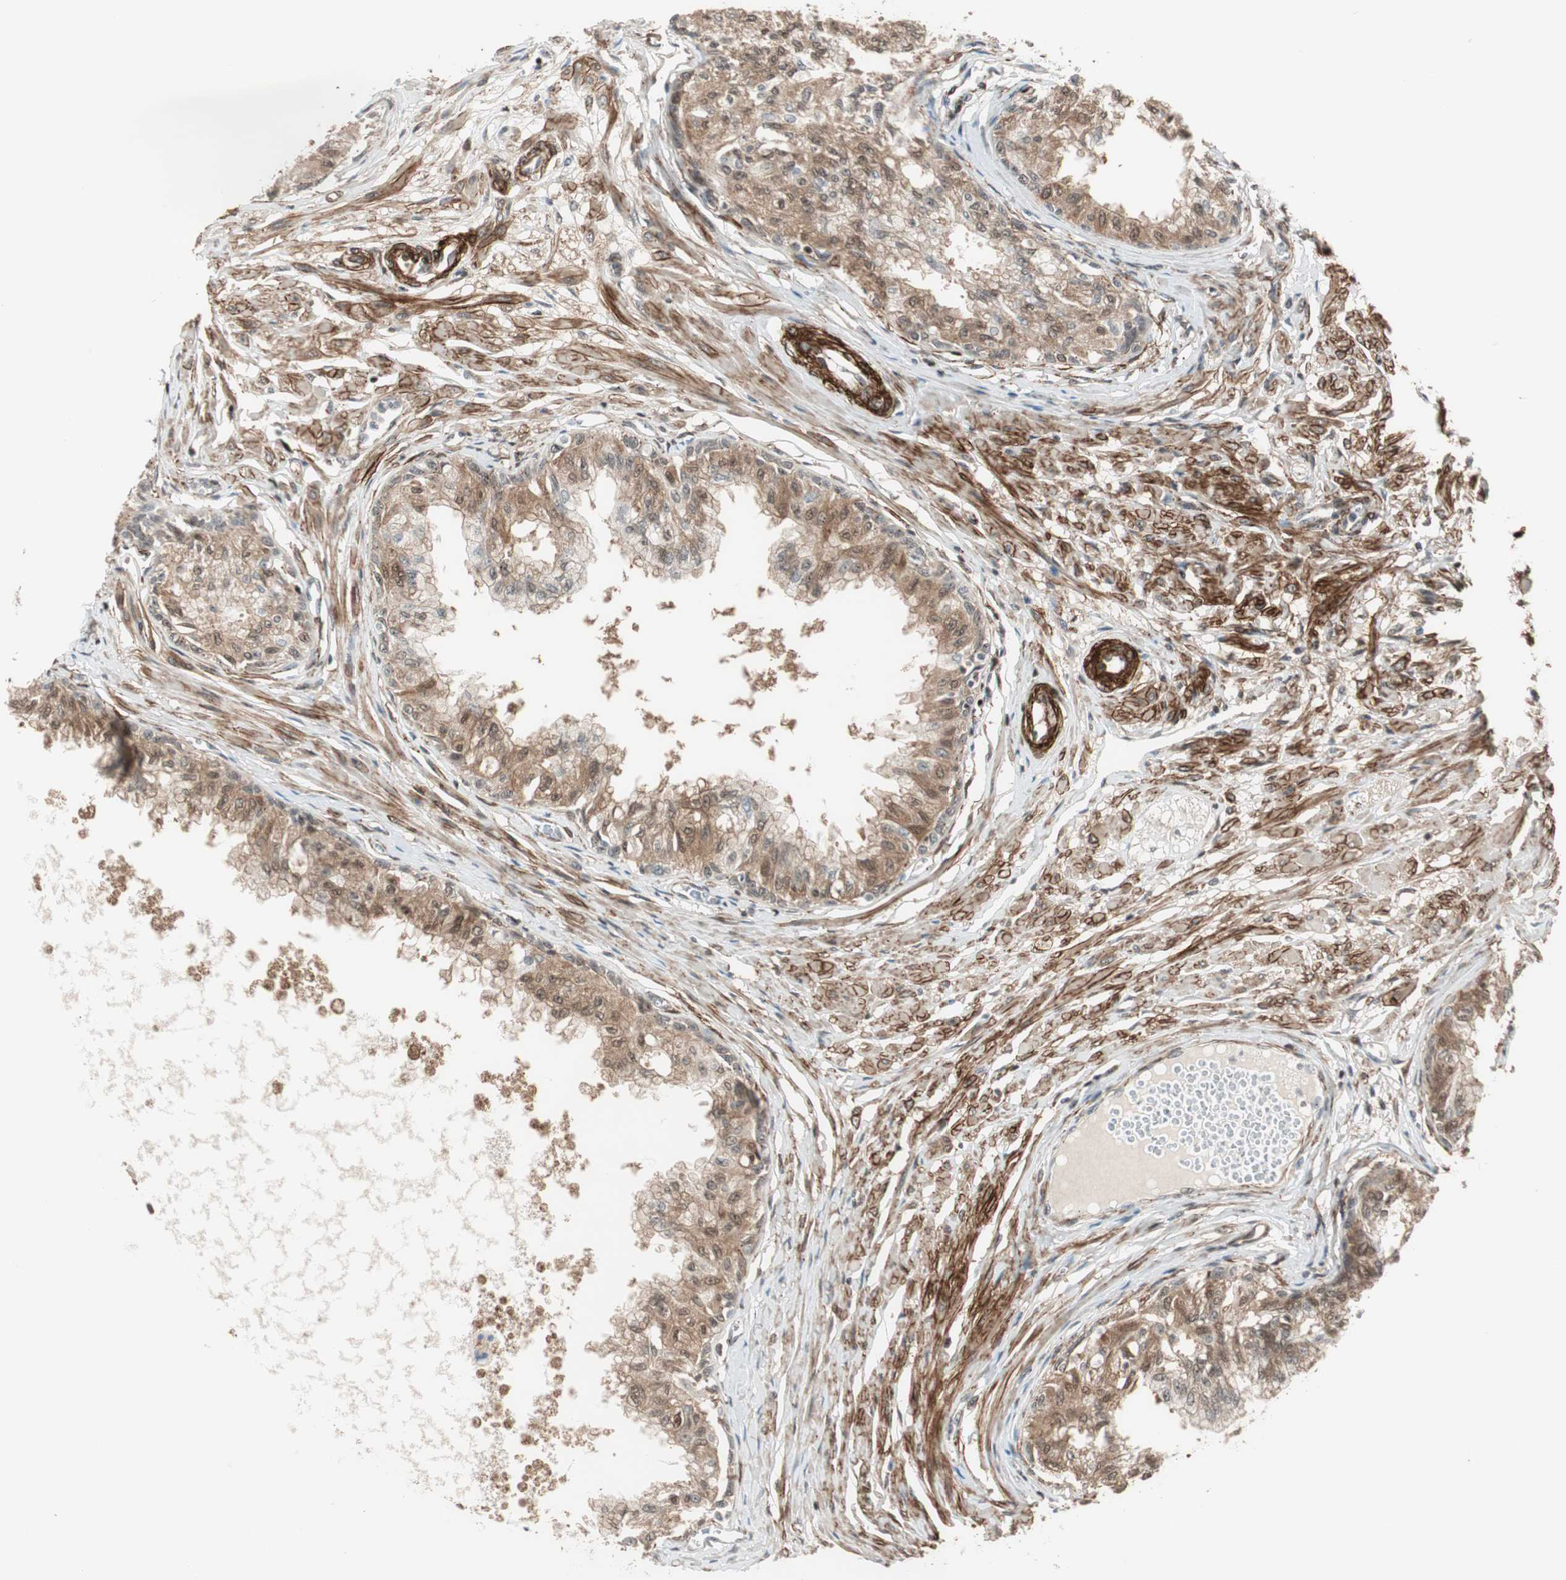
{"staining": {"intensity": "moderate", "quantity": ">75%", "location": "cytoplasmic/membranous,nuclear"}, "tissue": "prostate", "cell_type": "Glandular cells", "image_type": "normal", "snomed": [{"axis": "morphology", "description": "Normal tissue, NOS"}, {"axis": "topography", "description": "Prostate"}, {"axis": "topography", "description": "Seminal veicle"}], "caption": "Protein staining shows moderate cytoplasmic/membranous,nuclear expression in about >75% of glandular cells in normal prostate.", "gene": "CDK19", "patient": {"sex": "male", "age": 60}}